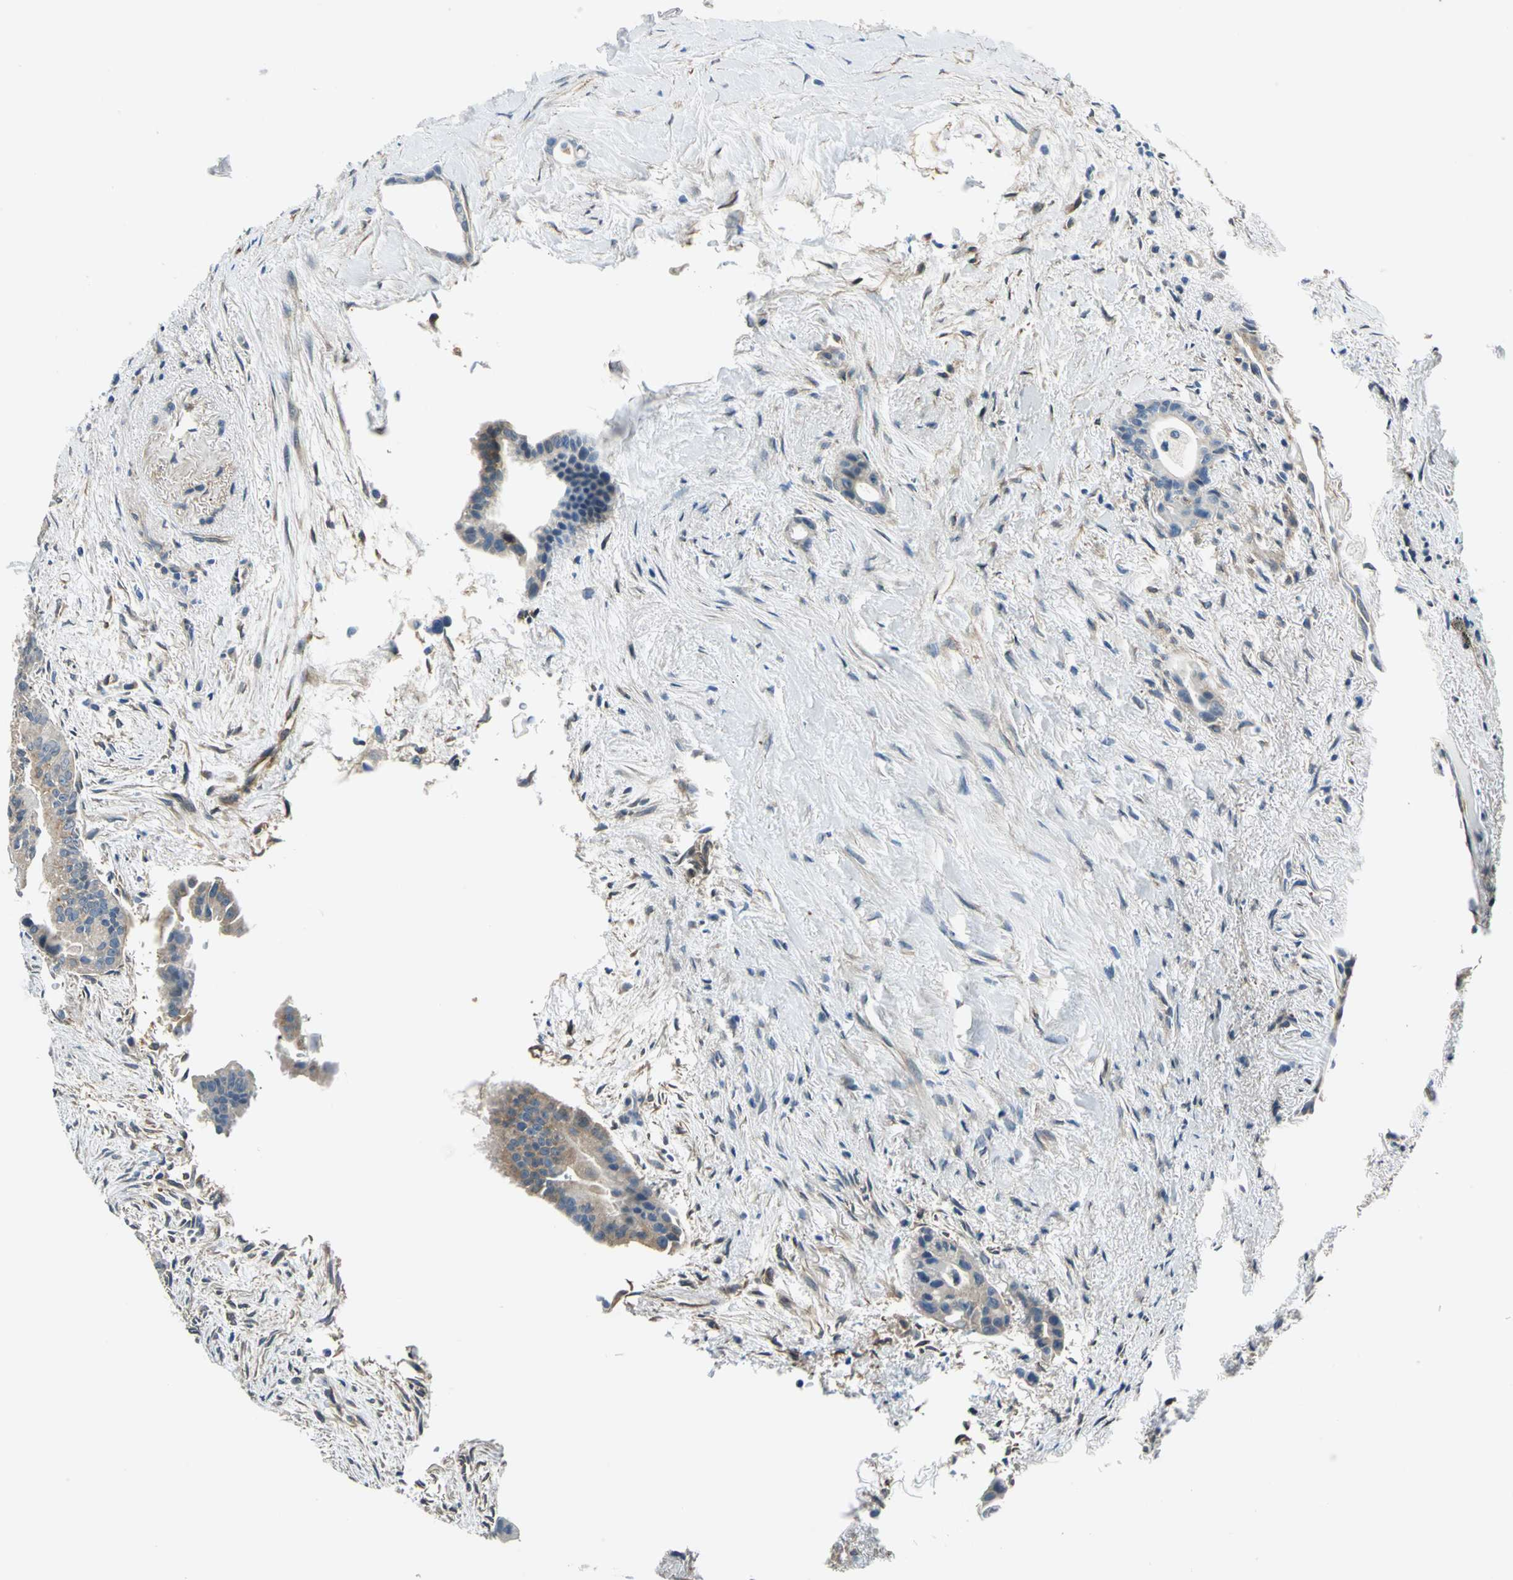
{"staining": {"intensity": "moderate", "quantity": "25%-75%", "location": "cytoplasmic/membranous"}, "tissue": "liver cancer", "cell_type": "Tumor cells", "image_type": "cancer", "snomed": [{"axis": "morphology", "description": "Cholangiocarcinoma"}, {"axis": "topography", "description": "Liver"}], "caption": "This photomicrograph shows IHC staining of human liver cancer (cholangiocarcinoma), with medium moderate cytoplasmic/membranous positivity in about 25%-75% of tumor cells.", "gene": "CDC42EP1", "patient": {"sex": "female", "age": 55}}